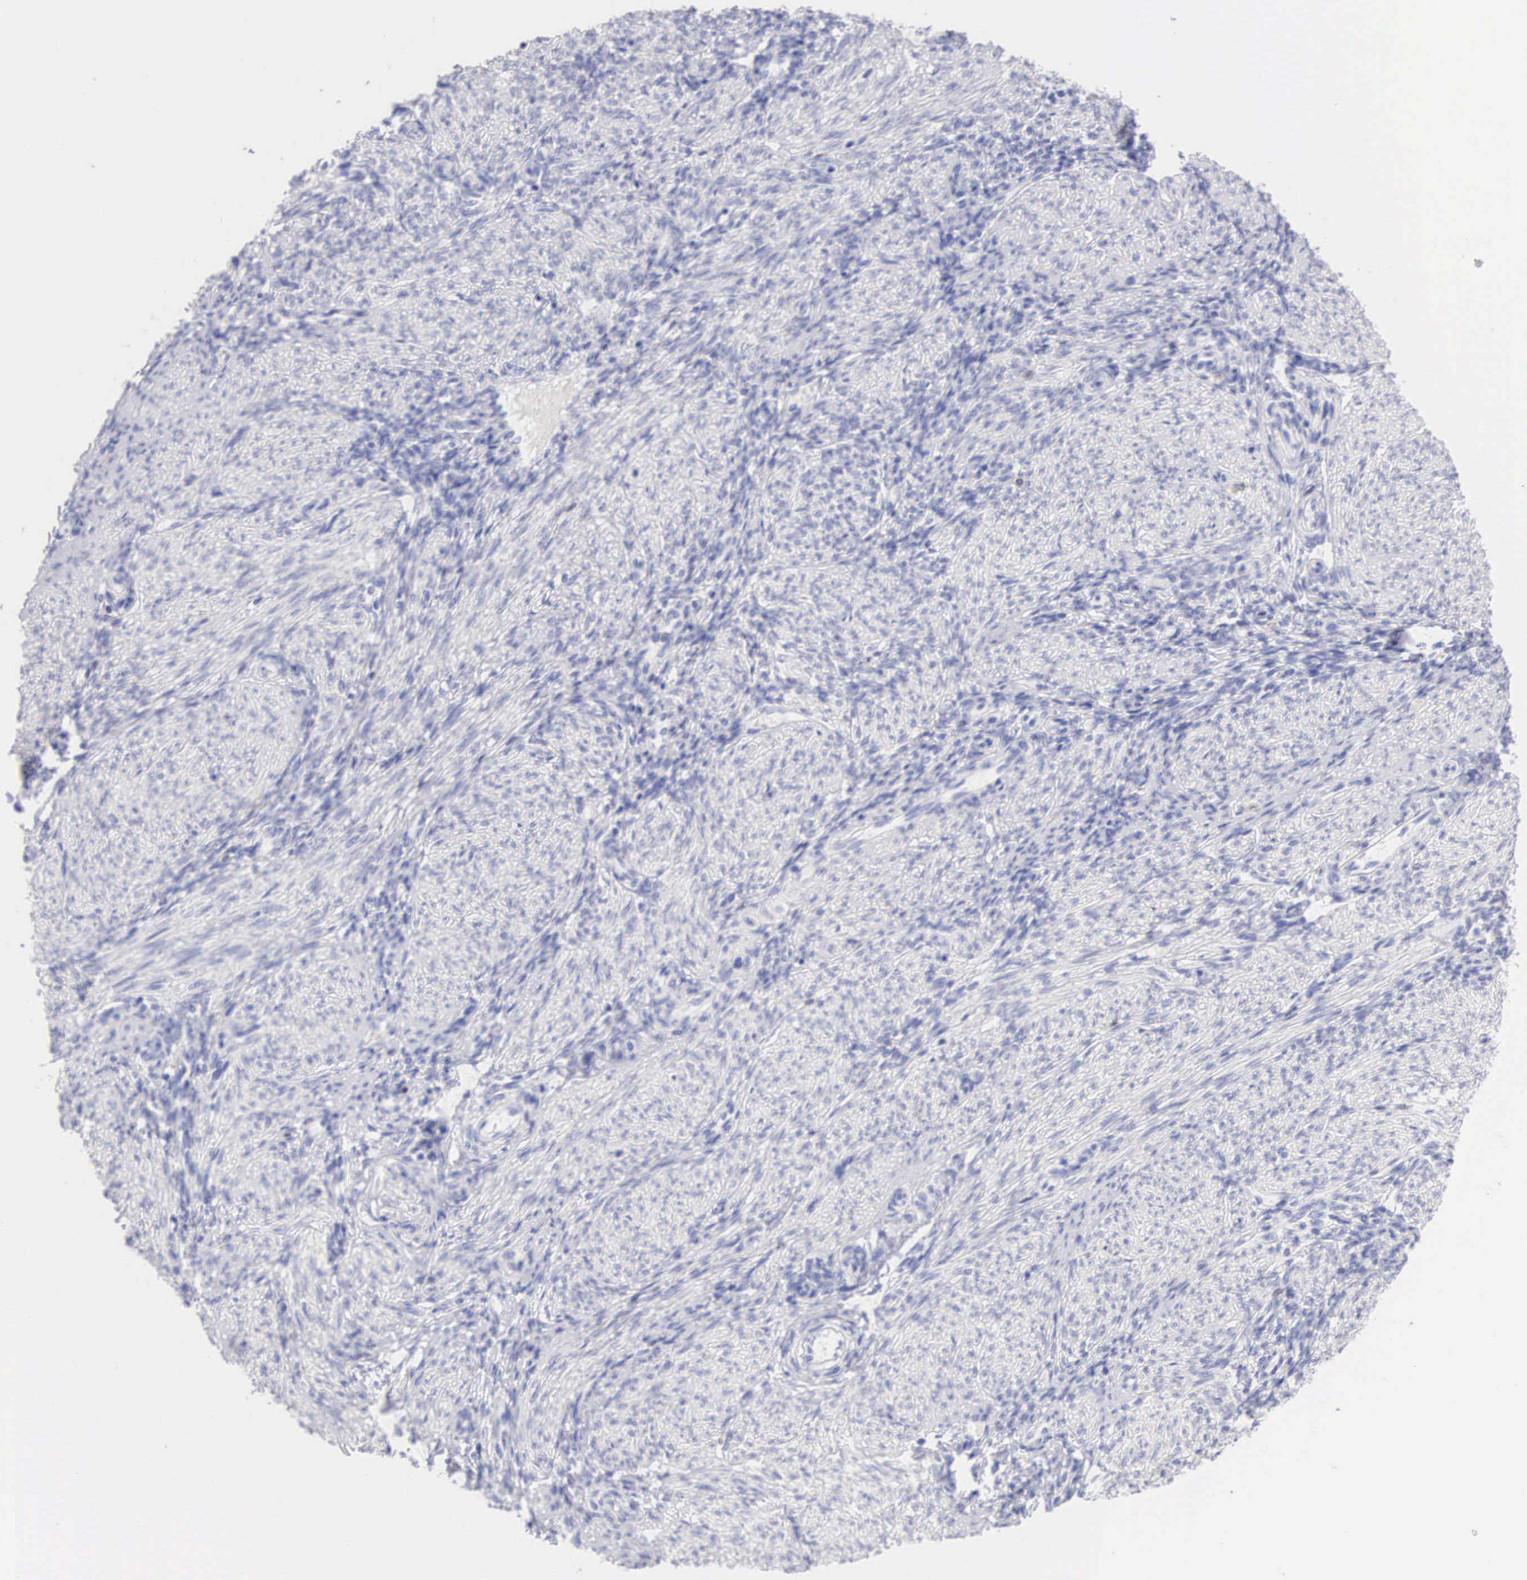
{"staining": {"intensity": "moderate", "quantity": "<25%", "location": "cytoplasmic/membranous"}, "tissue": "endometrium", "cell_type": "Cells in endometrial stroma", "image_type": "normal", "snomed": [{"axis": "morphology", "description": "Normal tissue, NOS"}, {"axis": "topography", "description": "Endometrium"}], "caption": "Immunohistochemical staining of unremarkable endometrium demonstrates <25% levels of moderate cytoplasmic/membranous protein positivity in approximately <25% of cells in endometrial stroma.", "gene": "CDKN2A", "patient": {"sex": "female", "age": 36}}